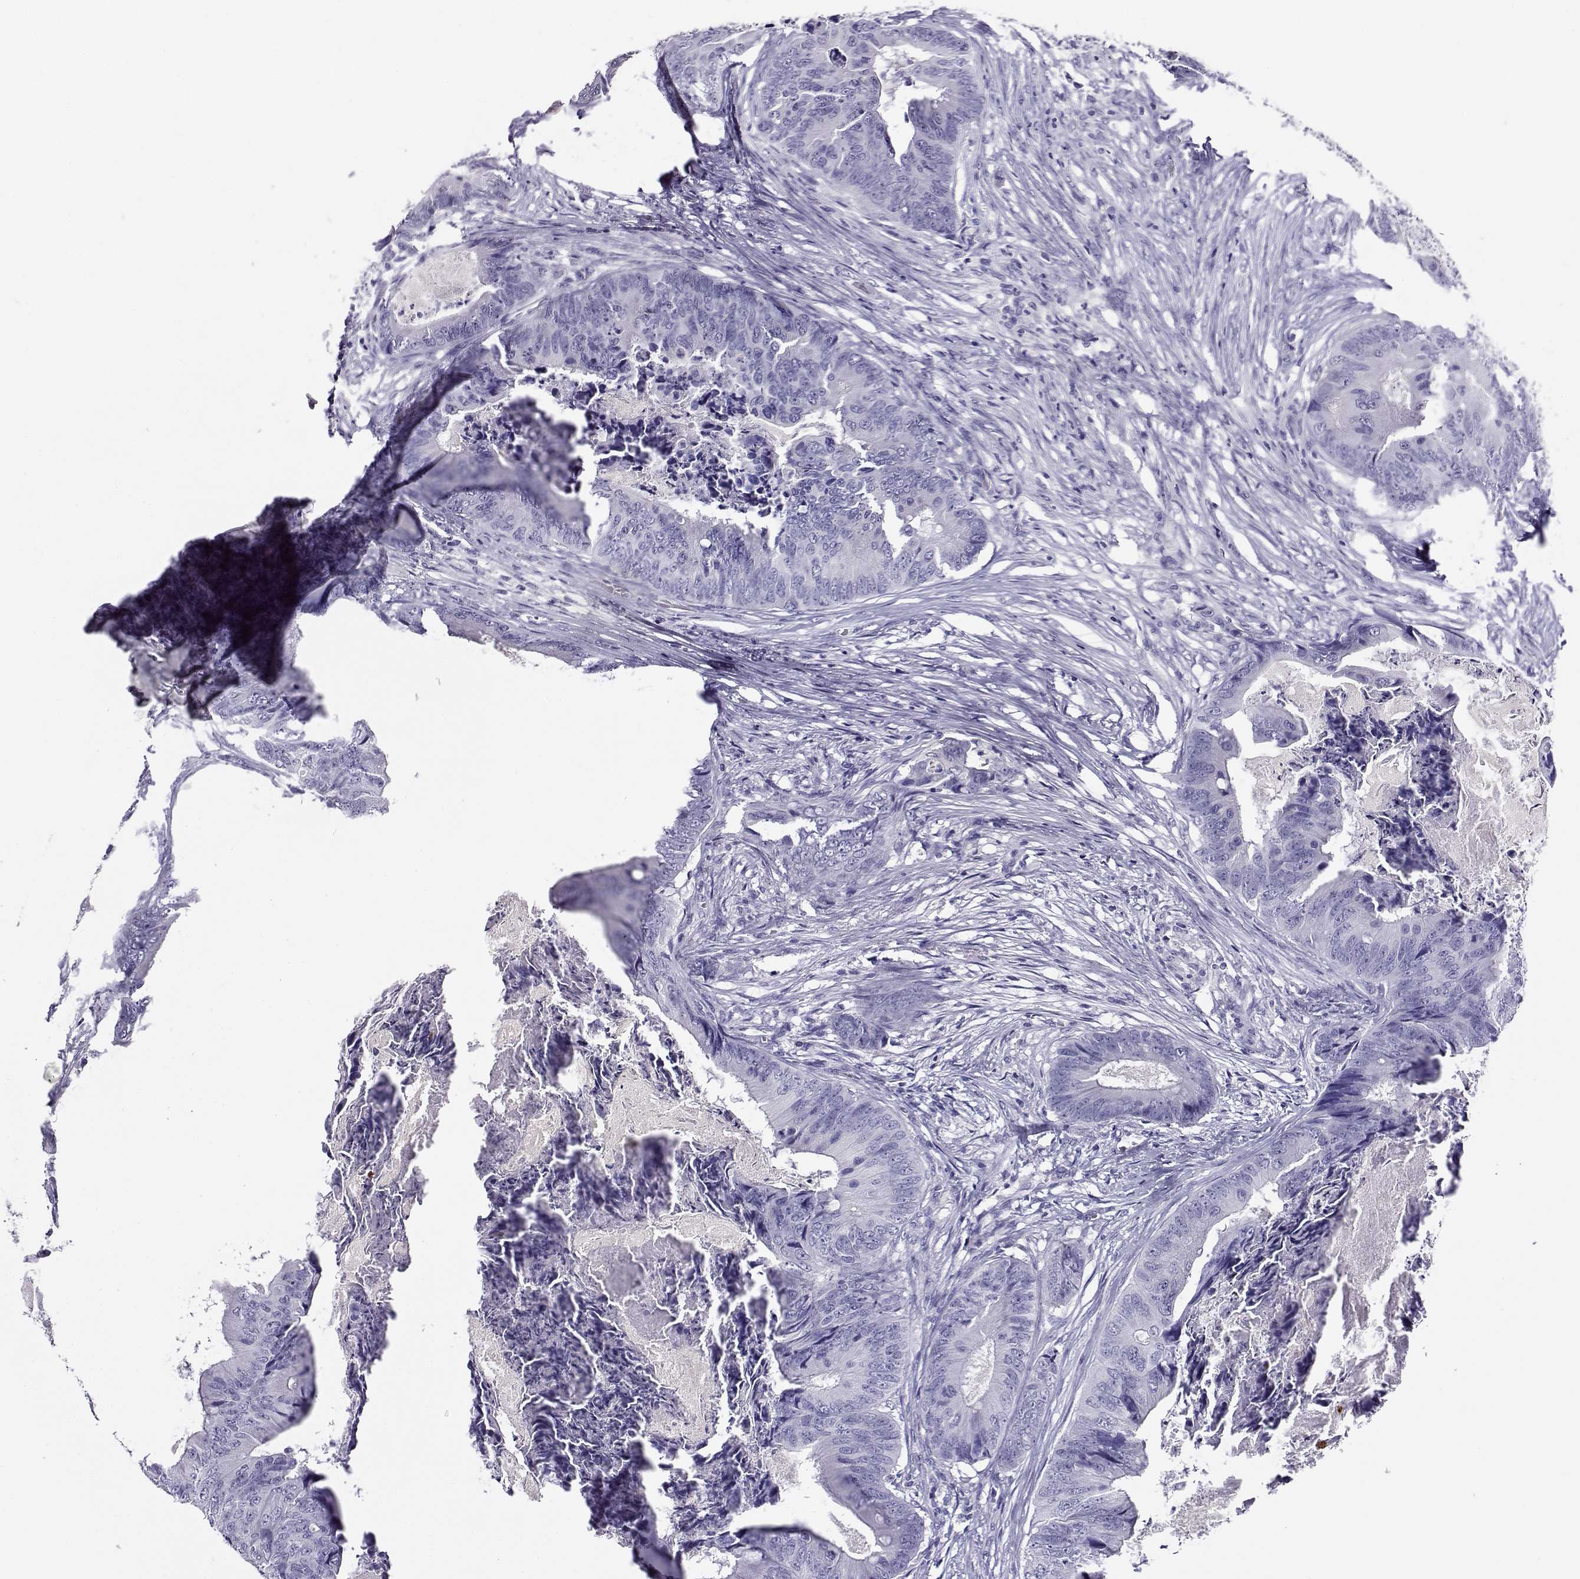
{"staining": {"intensity": "negative", "quantity": "none", "location": "none"}, "tissue": "colorectal cancer", "cell_type": "Tumor cells", "image_type": "cancer", "snomed": [{"axis": "morphology", "description": "Adenocarcinoma, NOS"}, {"axis": "topography", "description": "Colon"}], "caption": "Image shows no significant protein staining in tumor cells of colorectal adenocarcinoma.", "gene": "RHOXF2", "patient": {"sex": "male", "age": 84}}